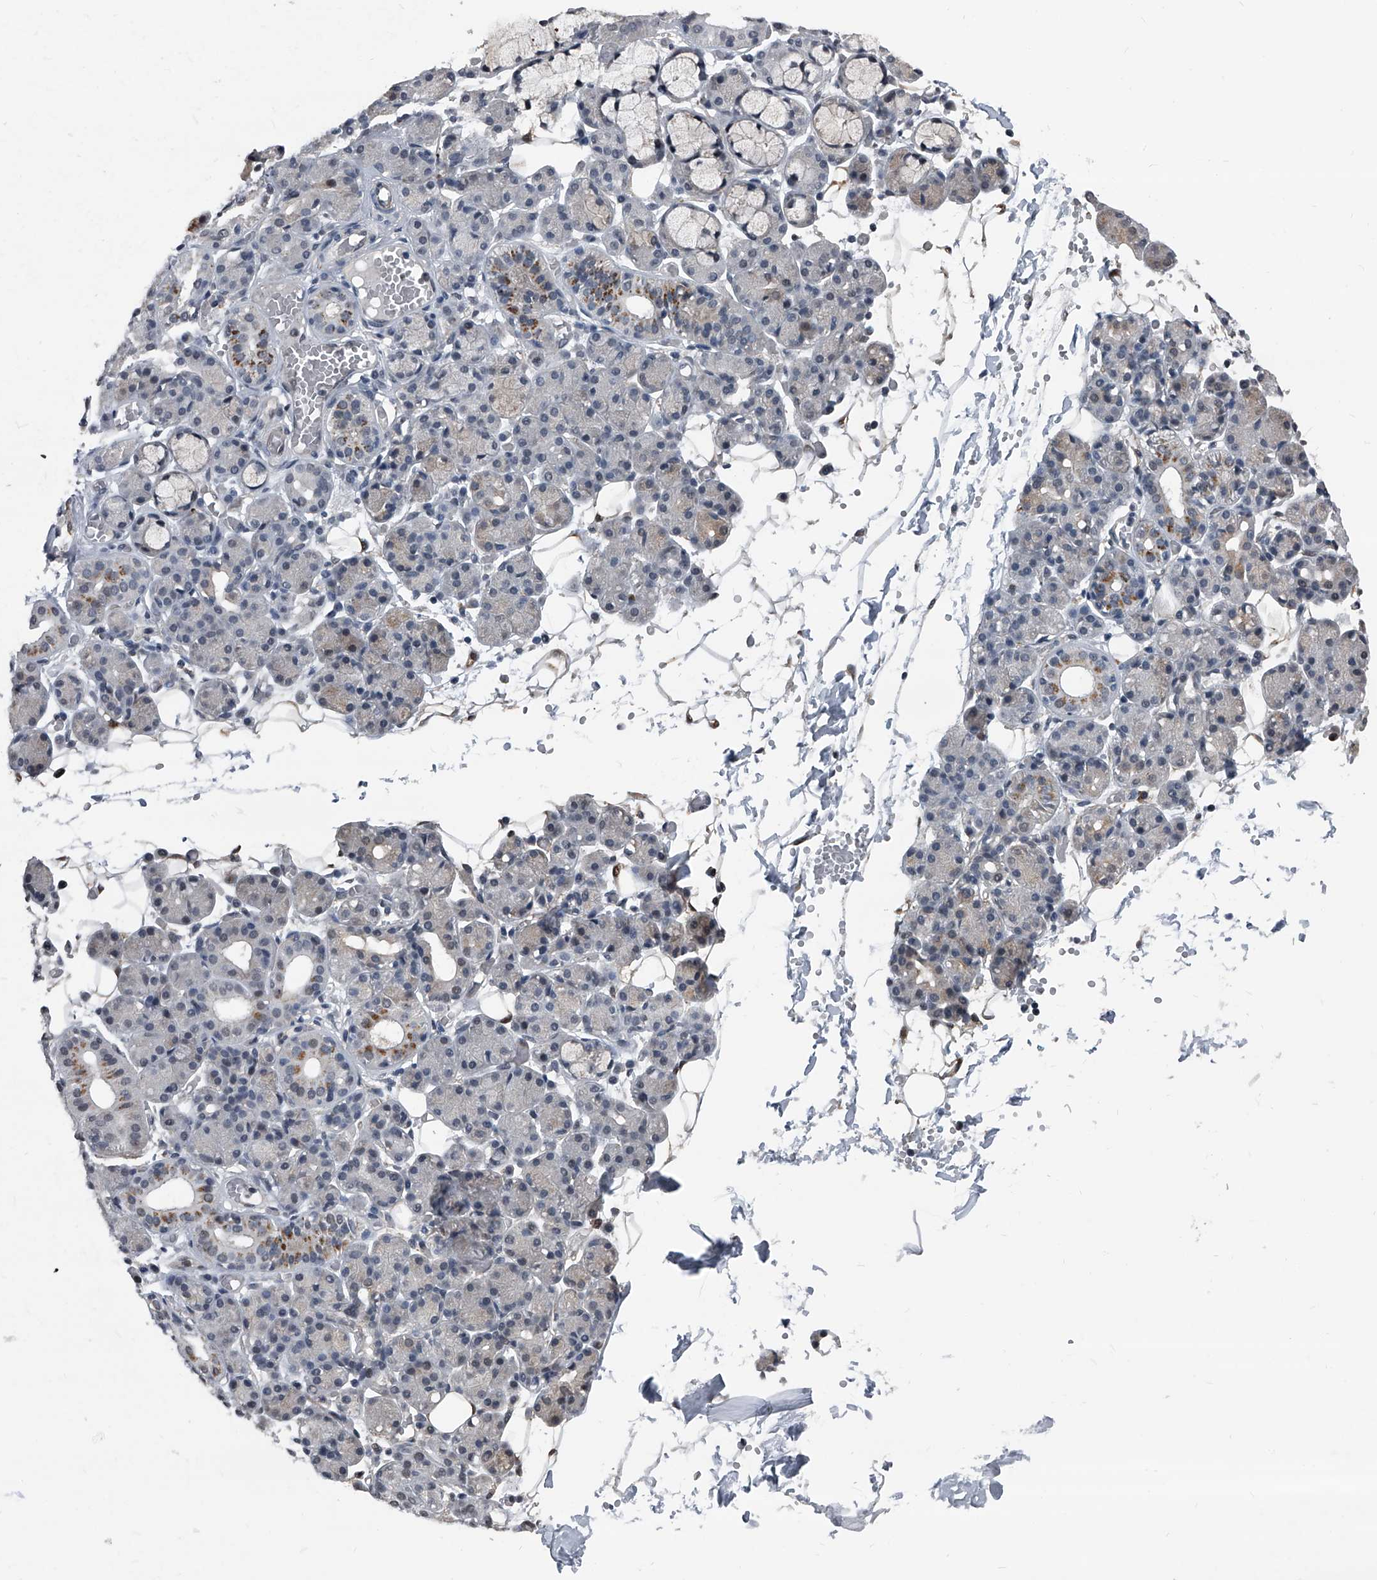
{"staining": {"intensity": "moderate", "quantity": "<25%", "location": "cytoplasmic/membranous"}, "tissue": "salivary gland", "cell_type": "Glandular cells", "image_type": "normal", "snomed": [{"axis": "morphology", "description": "Normal tissue, NOS"}, {"axis": "topography", "description": "Salivary gland"}], "caption": "The immunohistochemical stain highlights moderate cytoplasmic/membranous positivity in glandular cells of normal salivary gland.", "gene": "MEN1", "patient": {"sex": "male", "age": 63}}